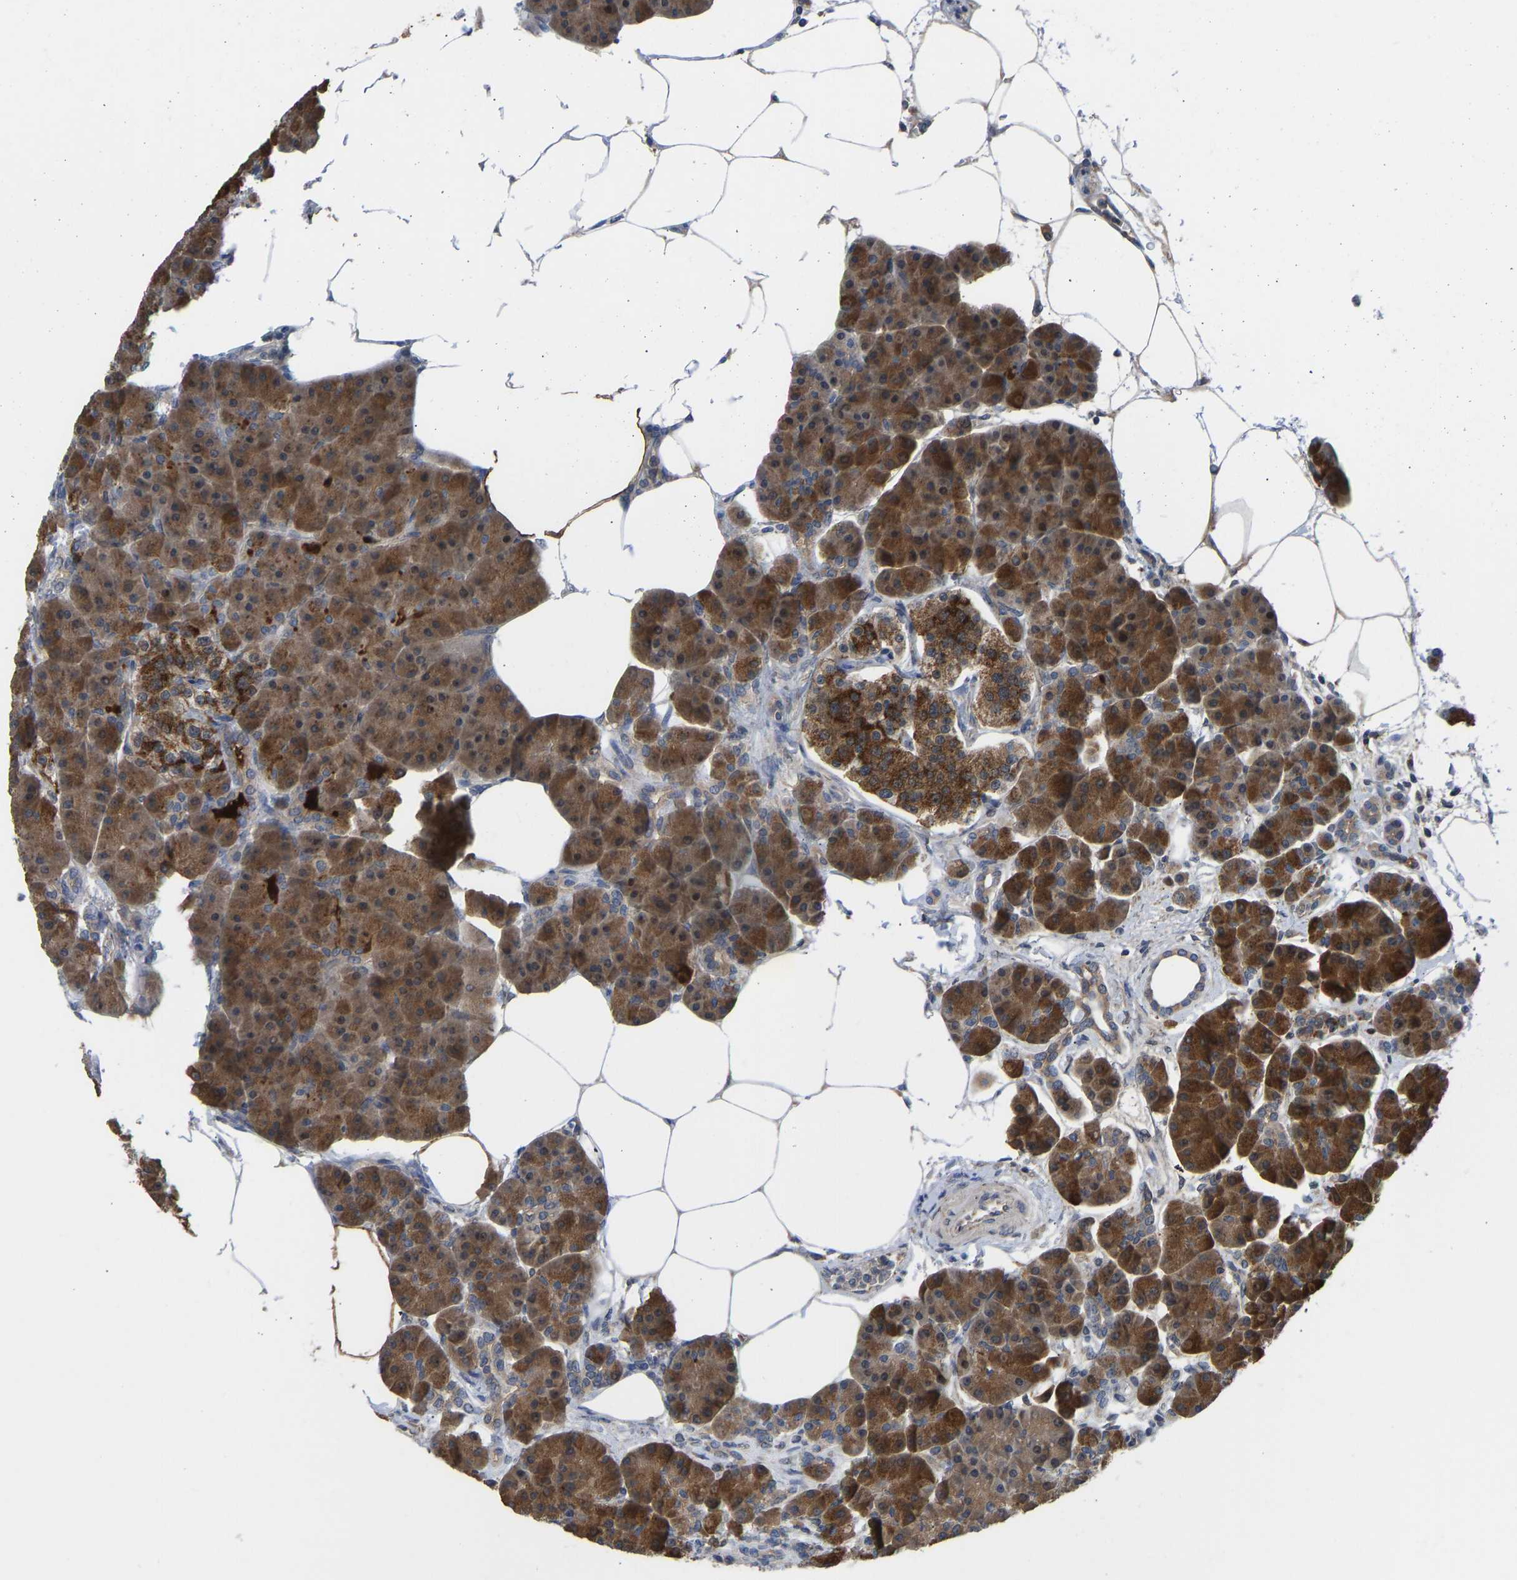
{"staining": {"intensity": "moderate", "quantity": ">75%", "location": "cytoplasmic/membranous,nuclear"}, "tissue": "pancreas", "cell_type": "Exocrine glandular cells", "image_type": "normal", "snomed": [{"axis": "morphology", "description": "Normal tissue, NOS"}, {"axis": "topography", "description": "Pancreas"}], "caption": "Normal pancreas demonstrates moderate cytoplasmic/membranous,nuclear staining in approximately >75% of exocrine glandular cells, visualized by immunohistochemistry.", "gene": "ZNF251", "patient": {"sex": "female", "age": 70}}